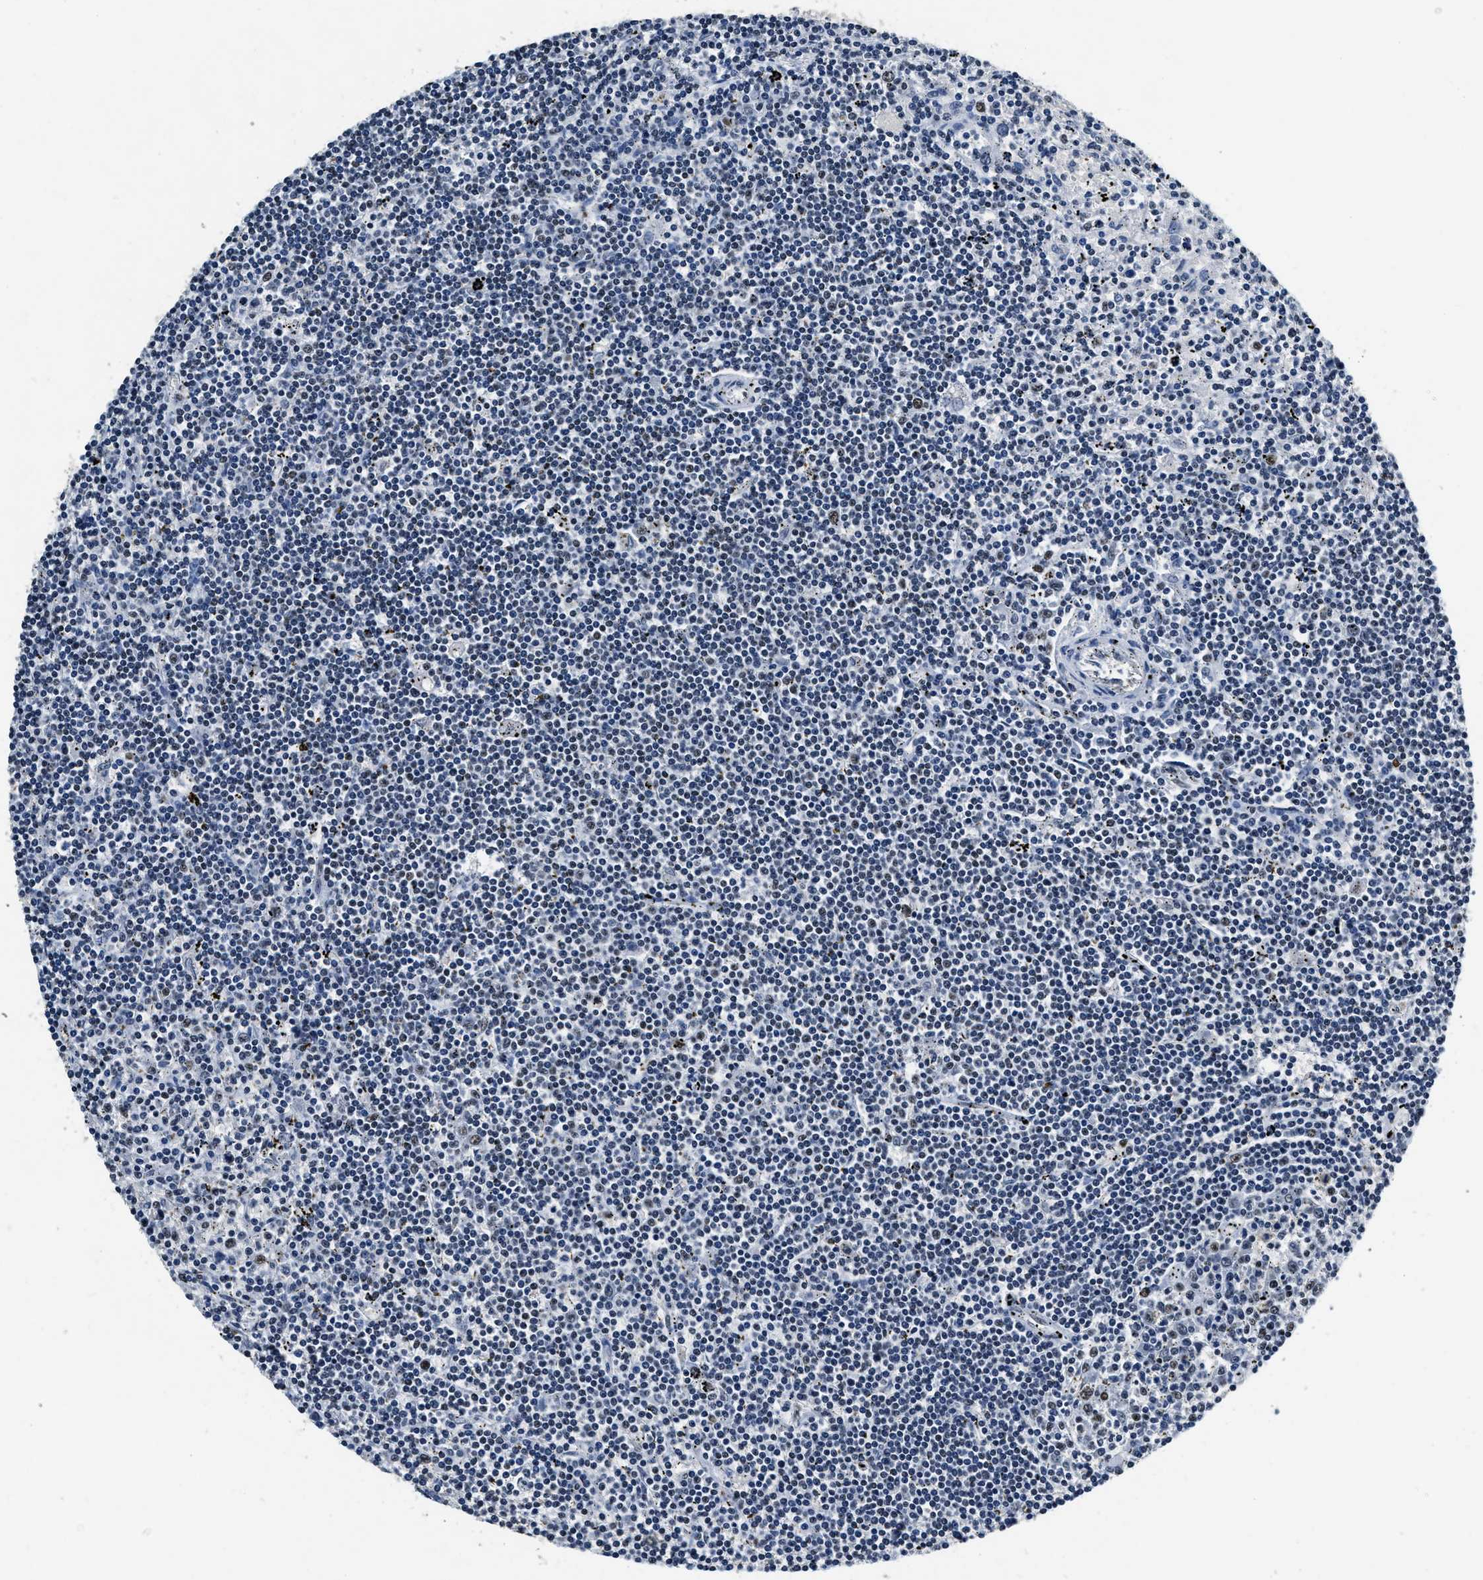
{"staining": {"intensity": "negative", "quantity": "none", "location": "none"}, "tissue": "lymphoma", "cell_type": "Tumor cells", "image_type": "cancer", "snomed": [{"axis": "morphology", "description": "Malignant lymphoma, non-Hodgkin's type, Low grade"}, {"axis": "topography", "description": "Spleen"}], "caption": "Human lymphoma stained for a protein using immunohistochemistry (IHC) displays no positivity in tumor cells.", "gene": "CCNE1", "patient": {"sex": "male", "age": 76}}